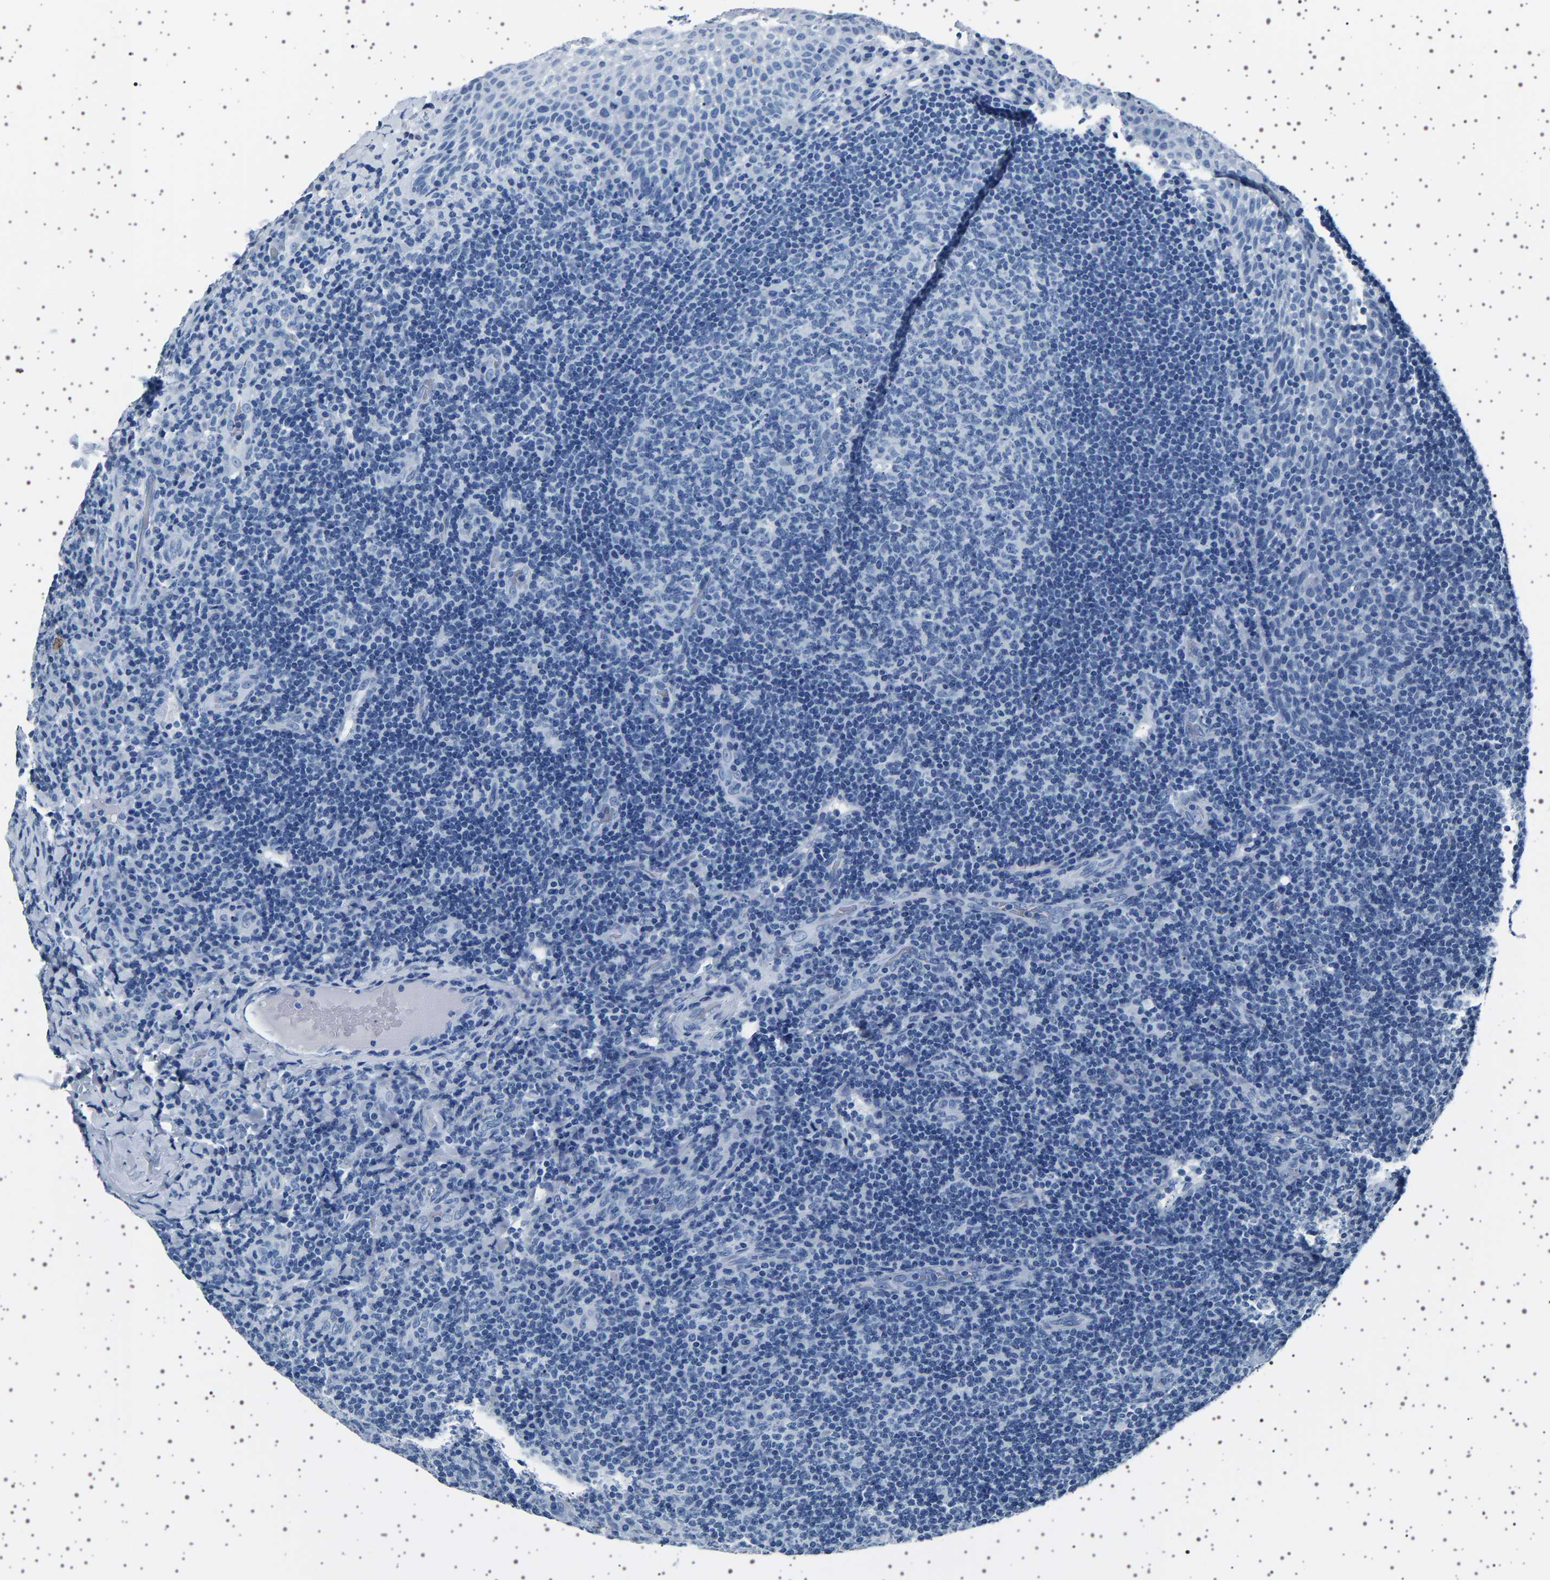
{"staining": {"intensity": "negative", "quantity": "none", "location": "none"}, "tissue": "tonsil", "cell_type": "Germinal center cells", "image_type": "normal", "snomed": [{"axis": "morphology", "description": "Normal tissue, NOS"}, {"axis": "topography", "description": "Tonsil"}], "caption": "DAB immunohistochemical staining of benign tonsil demonstrates no significant expression in germinal center cells. (DAB (3,3'-diaminobenzidine) immunohistochemistry visualized using brightfield microscopy, high magnification).", "gene": "TFF3", "patient": {"sex": "male", "age": 17}}